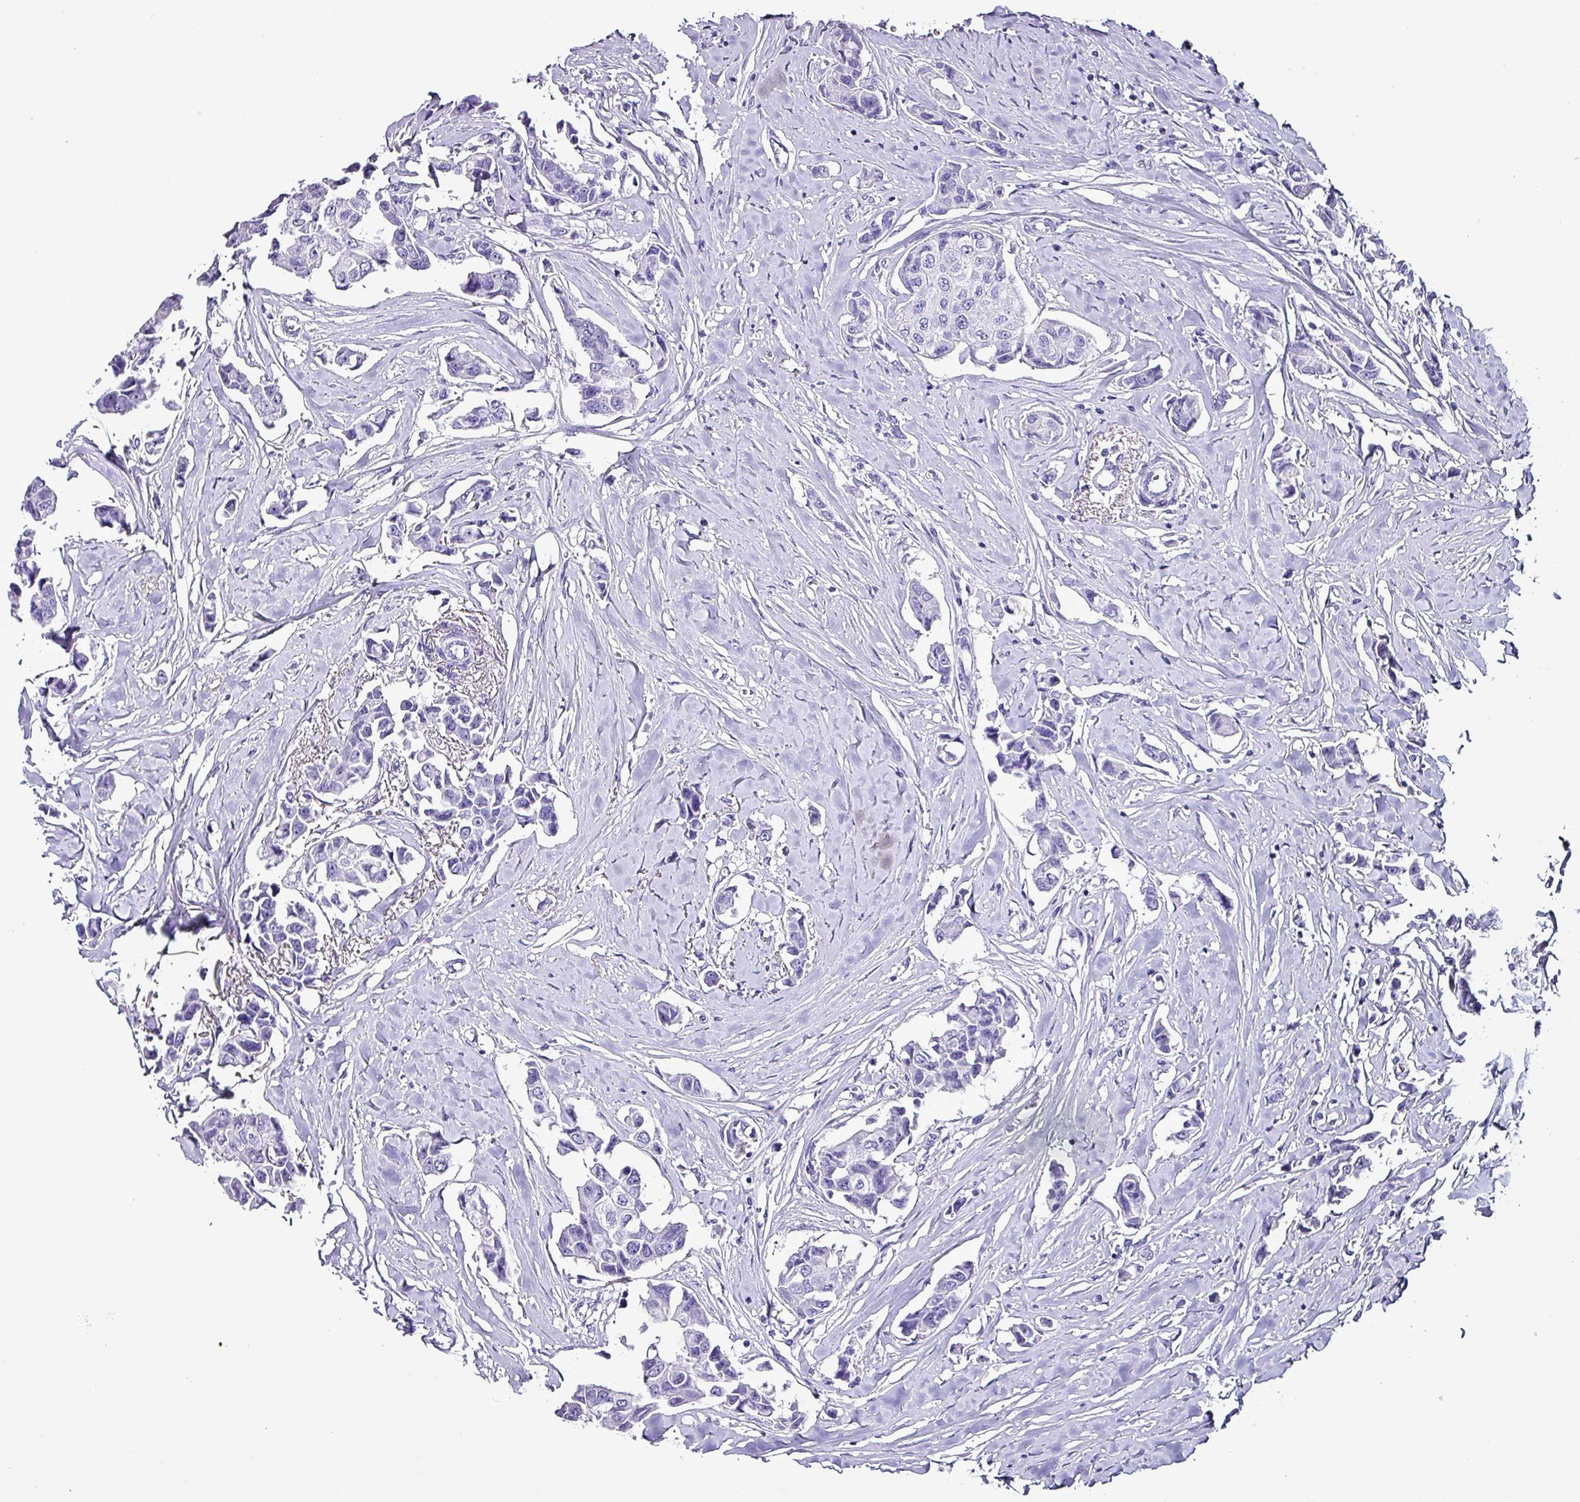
{"staining": {"intensity": "negative", "quantity": "none", "location": "none"}, "tissue": "breast cancer", "cell_type": "Tumor cells", "image_type": "cancer", "snomed": [{"axis": "morphology", "description": "Duct carcinoma"}, {"axis": "topography", "description": "Breast"}], "caption": "This is an immunohistochemistry histopathology image of human breast cancer. There is no staining in tumor cells.", "gene": "KRT6C", "patient": {"sex": "female", "age": 80}}